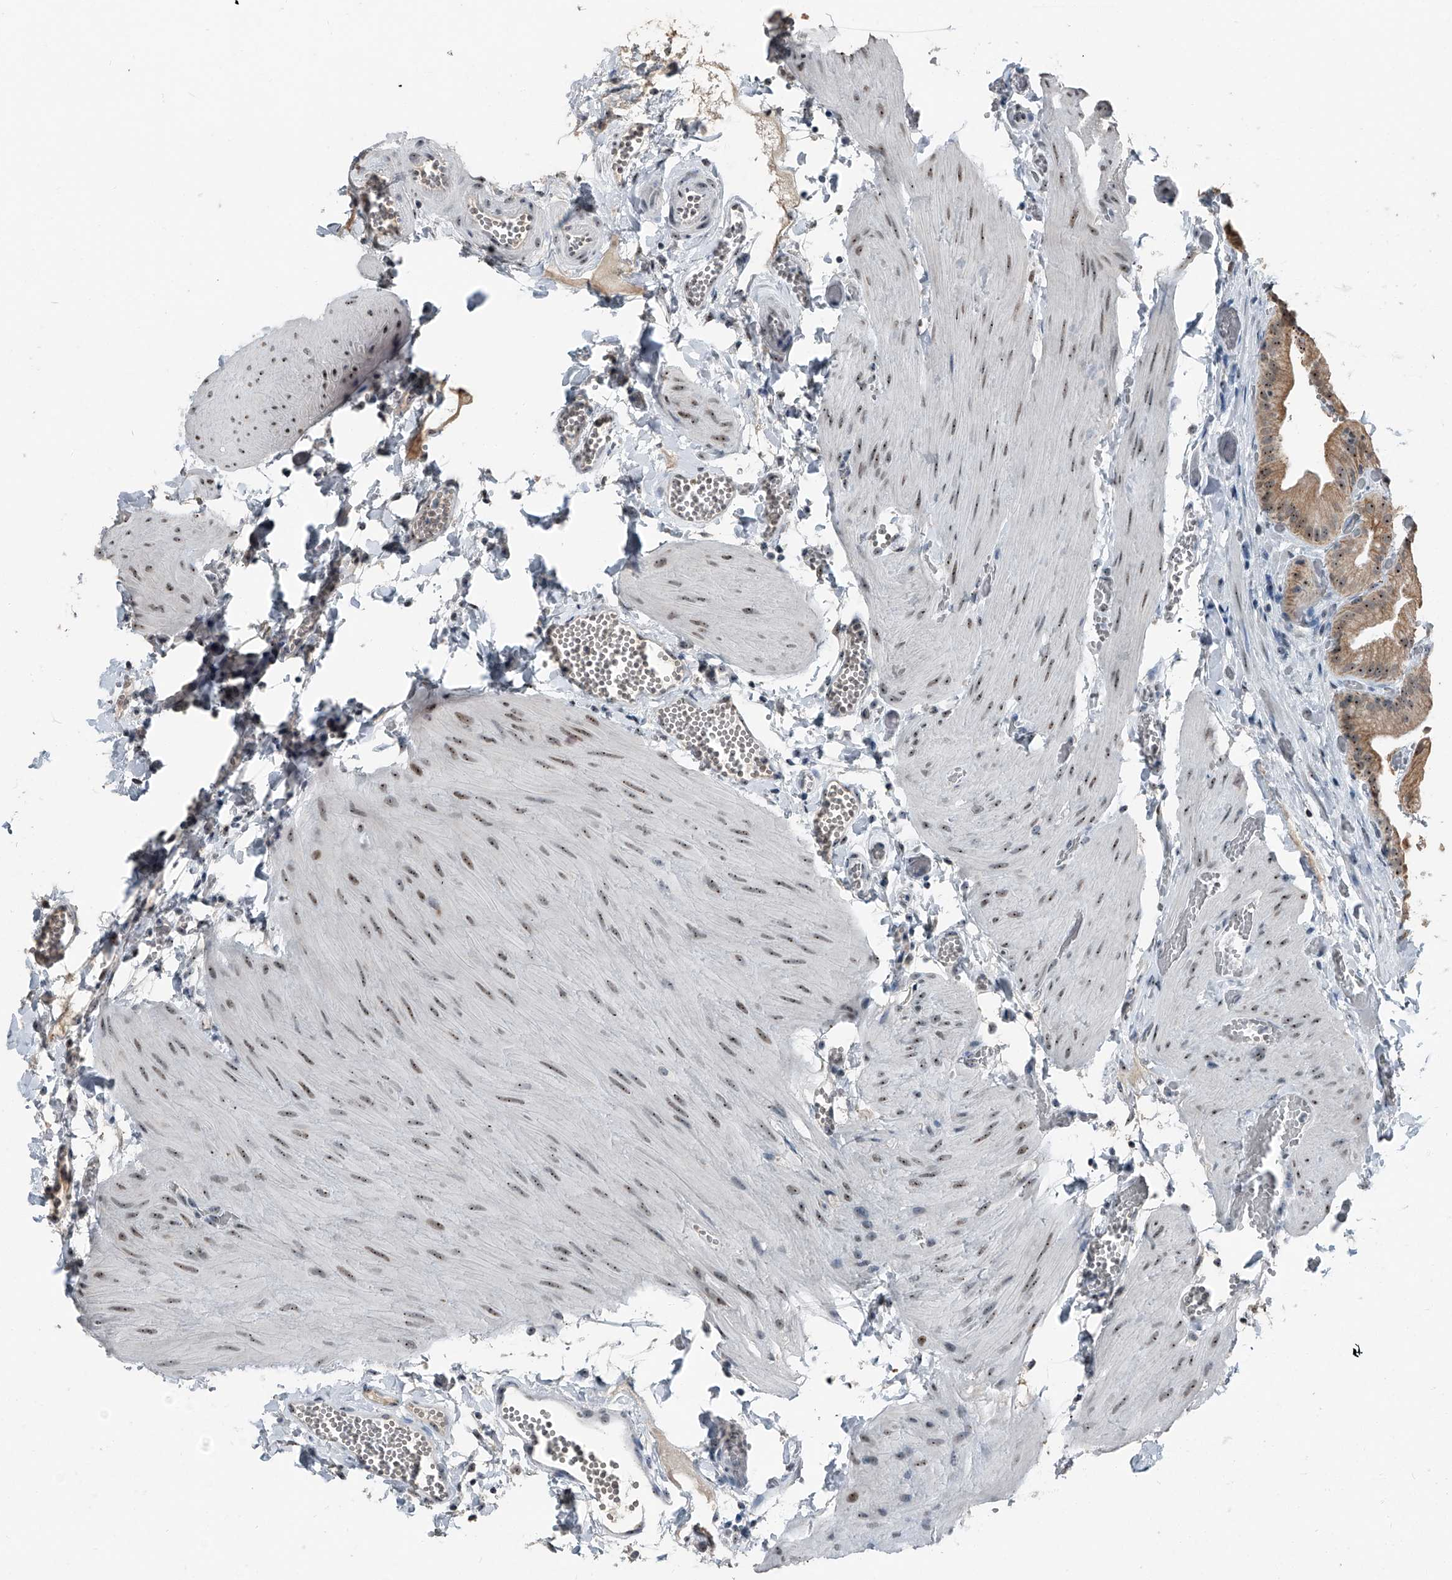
{"staining": {"intensity": "moderate", "quantity": ">75%", "location": "cytoplasmic/membranous,nuclear"}, "tissue": "gallbladder", "cell_type": "Glandular cells", "image_type": "normal", "snomed": [{"axis": "morphology", "description": "Normal tissue, NOS"}, {"axis": "topography", "description": "Gallbladder"}], "caption": "Immunohistochemistry staining of benign gallbladder, which displays medium levels of moderate cytoplasmic/membranous,nuclear positivity in about >75% of glandular cells indicating moderate cytoplasmic/membranous,nuclear protein staining. The staining was performed using DAB (brown) for protein detection and nuclei were counterstained in hematoxylin (blue).", "gene": "TCOF1", "patient": {"sex": "female", "age": 64}}